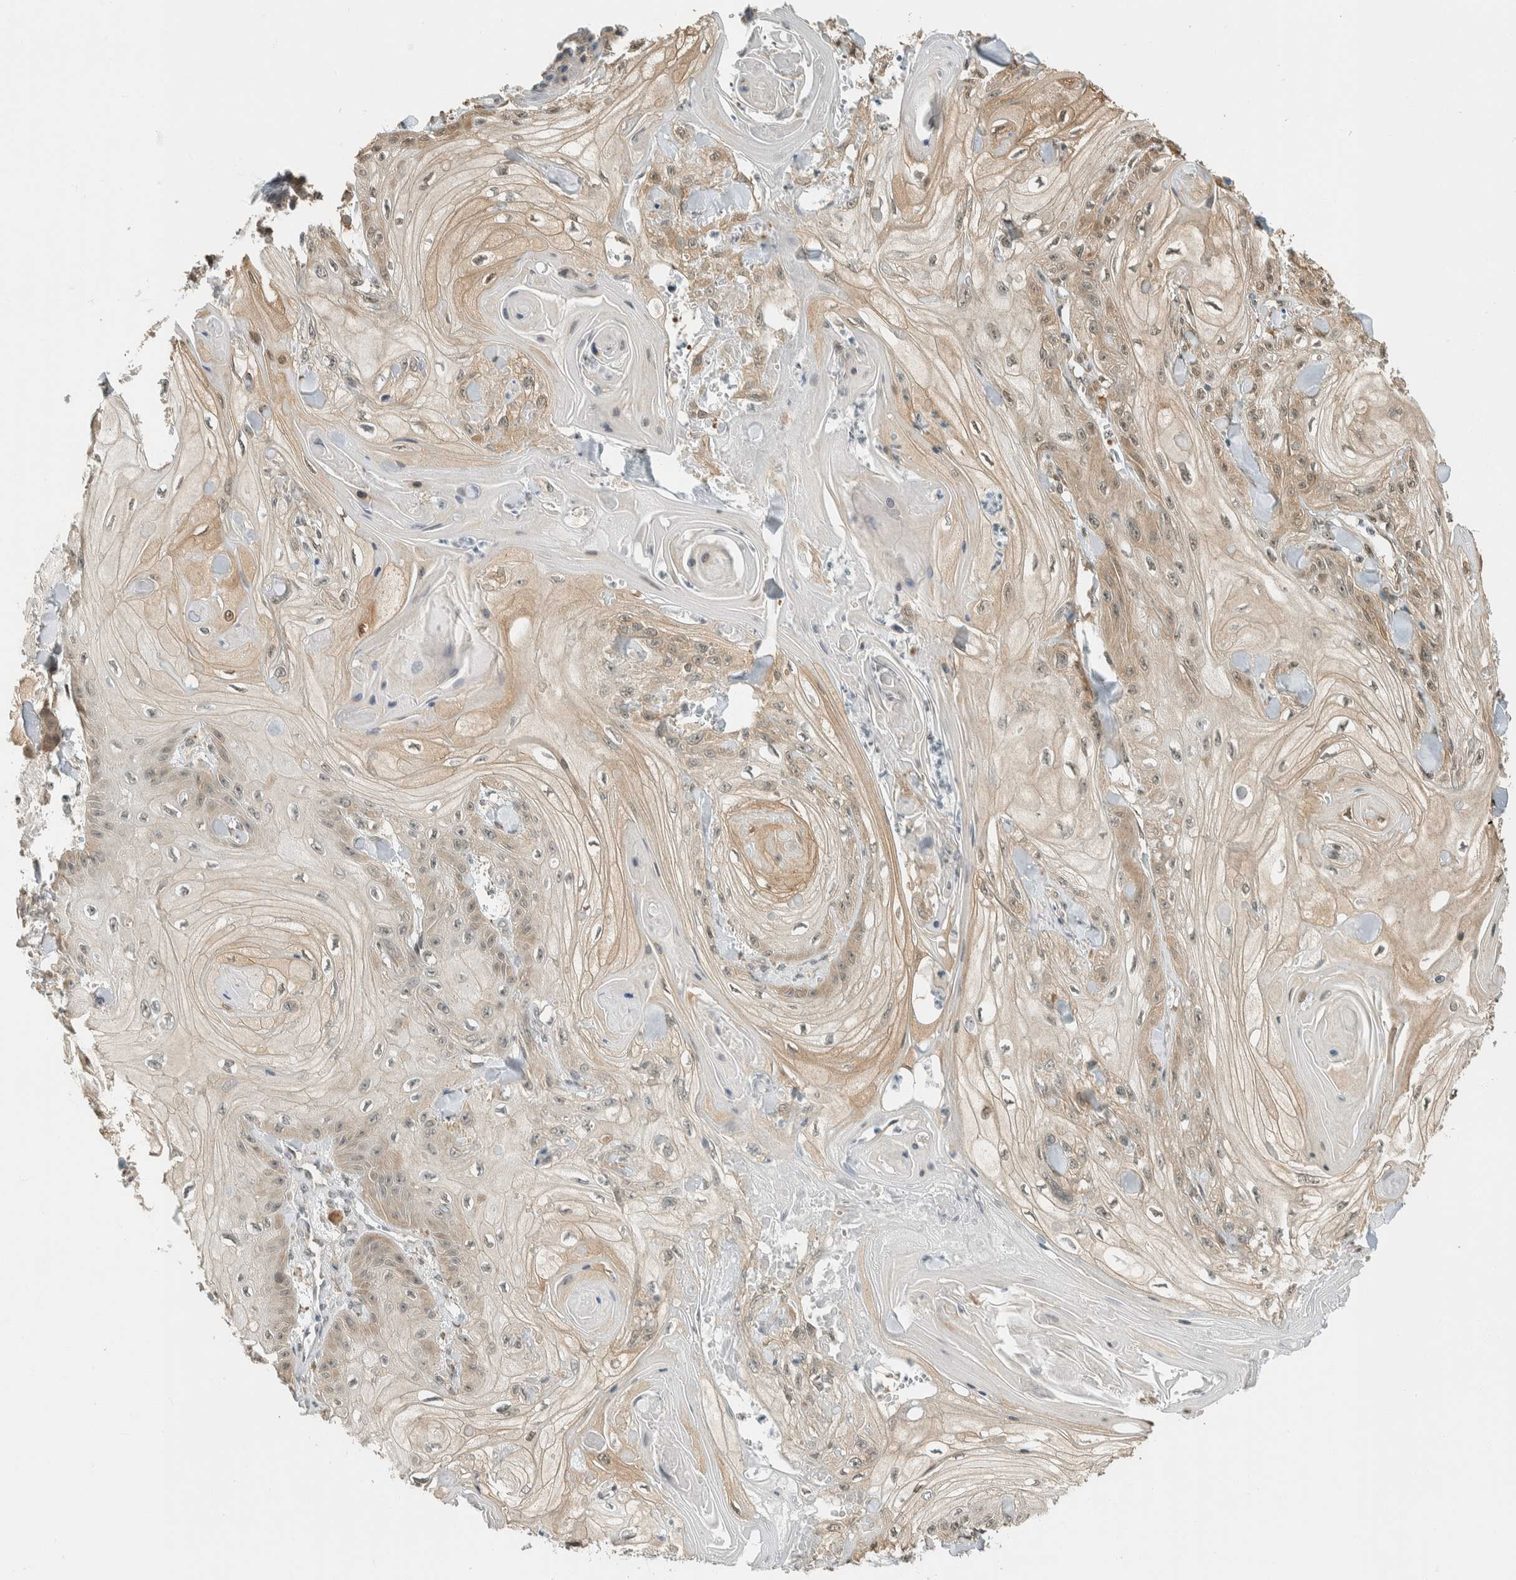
{"staining": {"intensity": "weak", "quantity": "25%-75%", "location": "cytoplasmic/membranous"}, "tissue": "skin cancer", "cell_type": "Tumor cells", "image_type": "cancer", "snomed": [{"axis": "morphology", "description": "Squamous cell carcinoma, NOS"}, {"axis": "topography", "description": "Skin"}], "caption": "Immunohistochemical staining of squamous cell carcinoma (skin) shows low levels of weak cytoplasmic/membranous staining in approximately 25%-75% of tumor cells. (Brightfield microscopy of DAB IHC at high magnification).", "gene": "NIBAN2", "patient": {"sex": "male", "age": 74}}